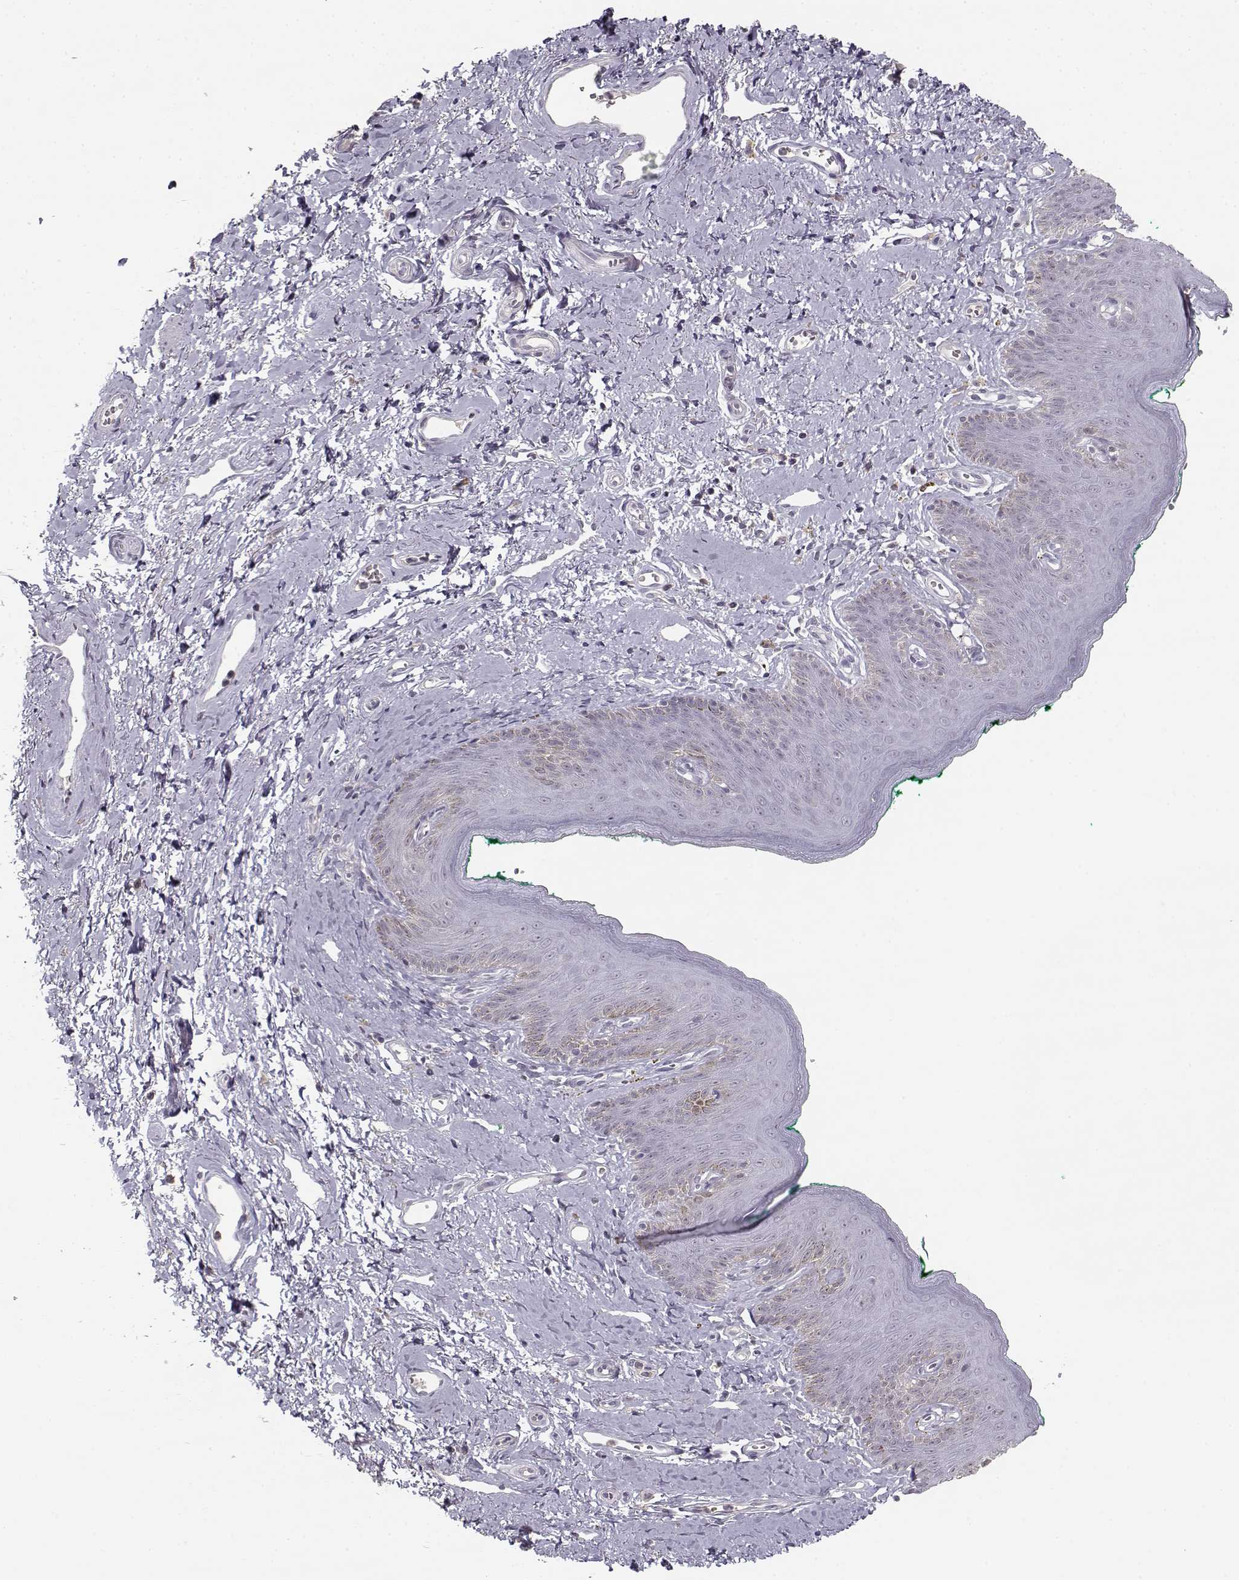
{"staining": {"intensity": "negative", "quantity": "none", "location": "none"}, "tissue": "skin", "cell_type": "Epidermal cells", "image_type": "normal", "snomed": [{"axis": "morphology", "description": "Normal tissue, NOS"}, {"axis": "topography", "description": "Vulva"}], "caption": "An immunohistochemistry (IHC) micrograph of normal skin is shown. There is no staining in epidermal cells of skin. Nuclei are stained in blue.", "gene": "UROC1", "patient": {"sex": "female", "age": 66}}